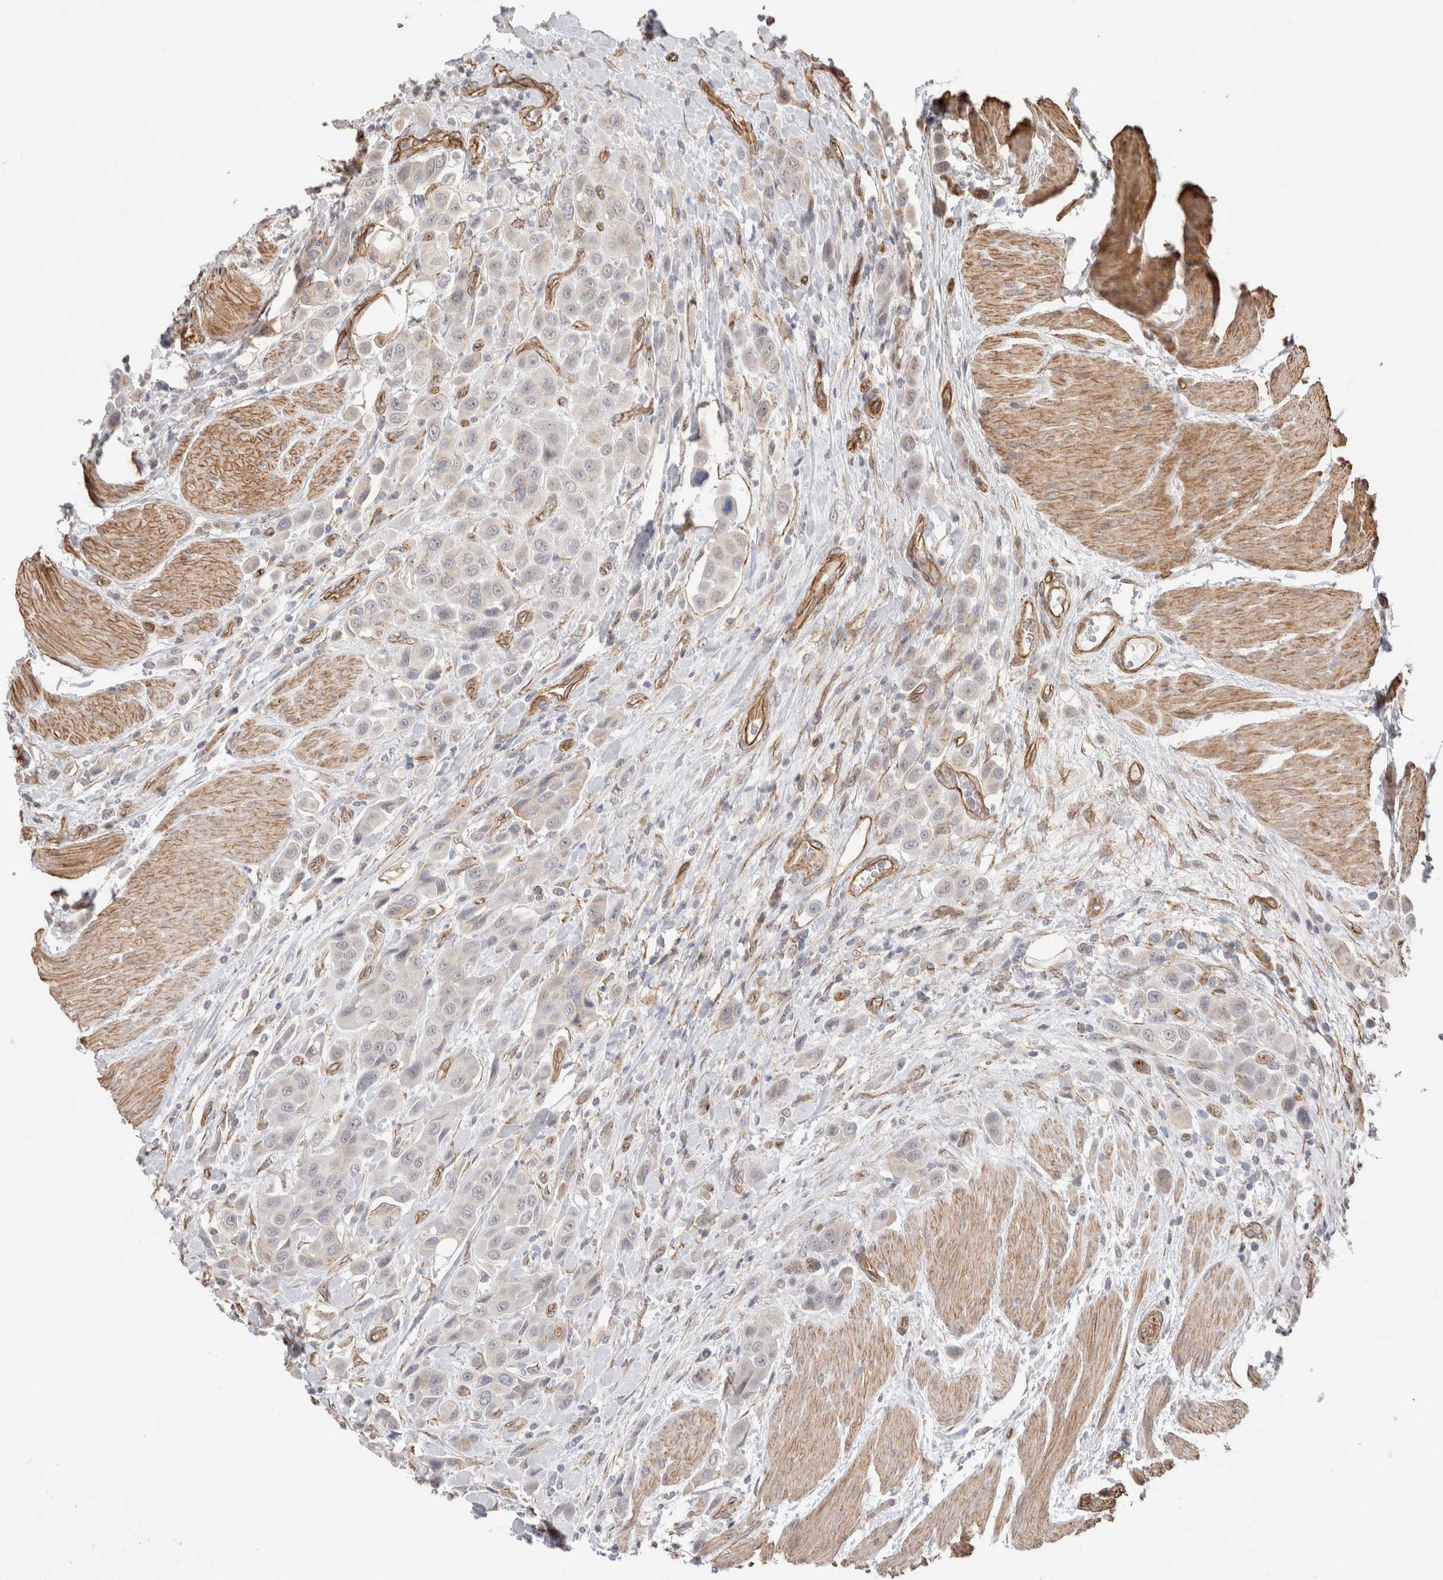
{"staining": {"intensity": "weak", "quantity": "<25%", "location": "cytoplasmic/membranous"}, "tissue": "urothelial cancer", "cell_type": "Tumor cells", "image_type": "cancer", "snomed": [{"axis": "morphology", "description": "Urothelial carcinoma, High grade"}, {"axis": "topography", "description": "Urinary bladder"}], "caption": "A histopathology image of human high-grade urothelial carcinoma is negative for staining in tumor cells. The staining was performed using DAB to visualize the protein expression in brown, while the nuclei were stained in blue with hematoxylin (Magnification: 20x).", "gene": "CAAP1", "patient": {"sex": "male", "age": 50}}